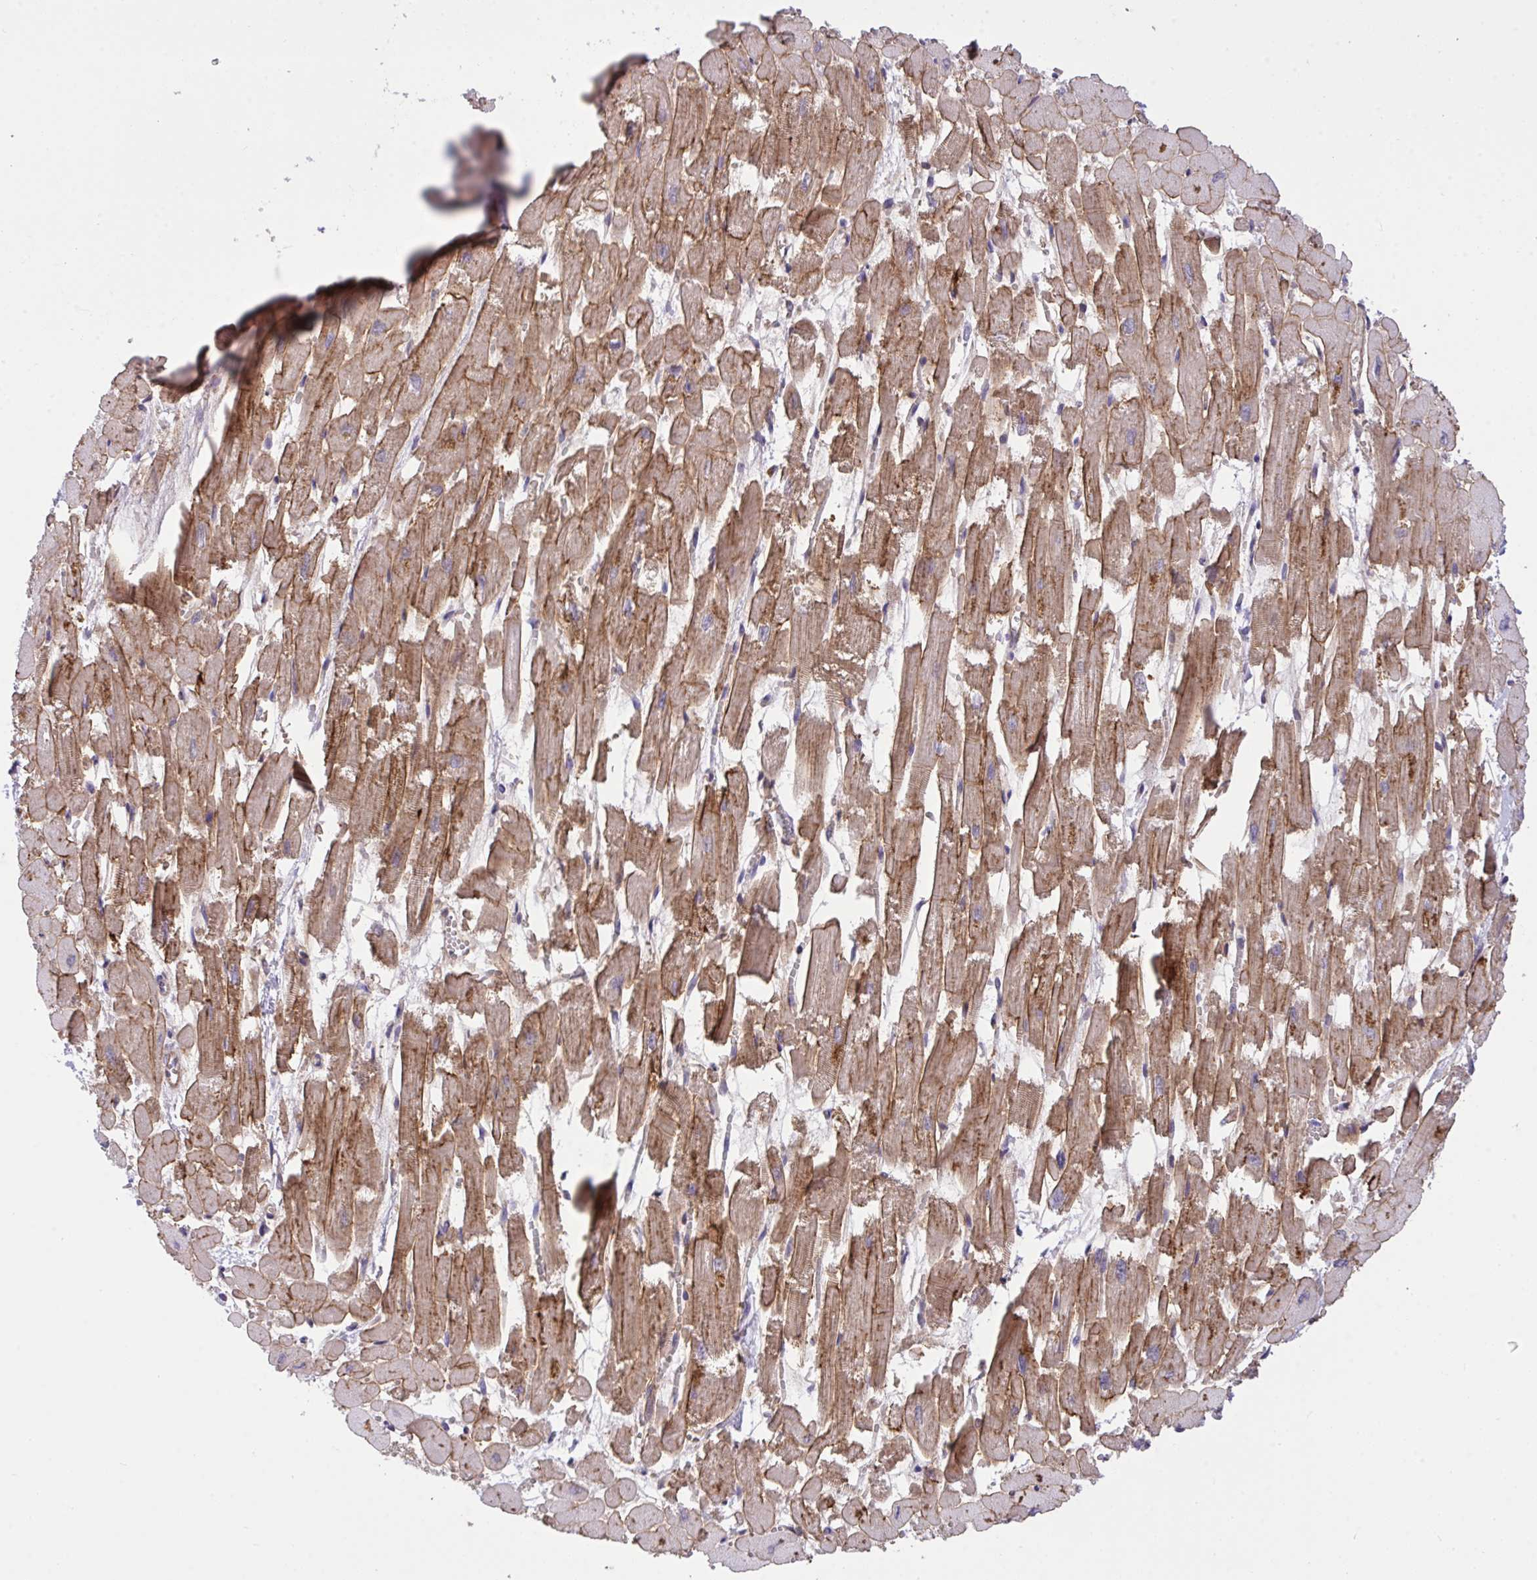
{"staining": {"intensity": "moderate", "quantity": ">75%", "location": "cytoplasmic/membranous"}, "tissue": "heart muscle", "cell_type": "Cardiomyocytes", "image_type": "normal", "snomed": [{"axis": "morphology", "description": "Normal tissue, NOS"}, {"axis": "topography", "description": "Heart"}], "caption": "A brown stain highlights moderate cytoplasmic/membranous positivity of a protein in cardiomyocytes of unremarkable human heart muscle. The staining is performed using DAB brown chromogen to label protein expression. The nuclei are counter-stained blue using hematoxylin.", "gene": "TLN2", "patient": {"sex": "female", "age": 52}}